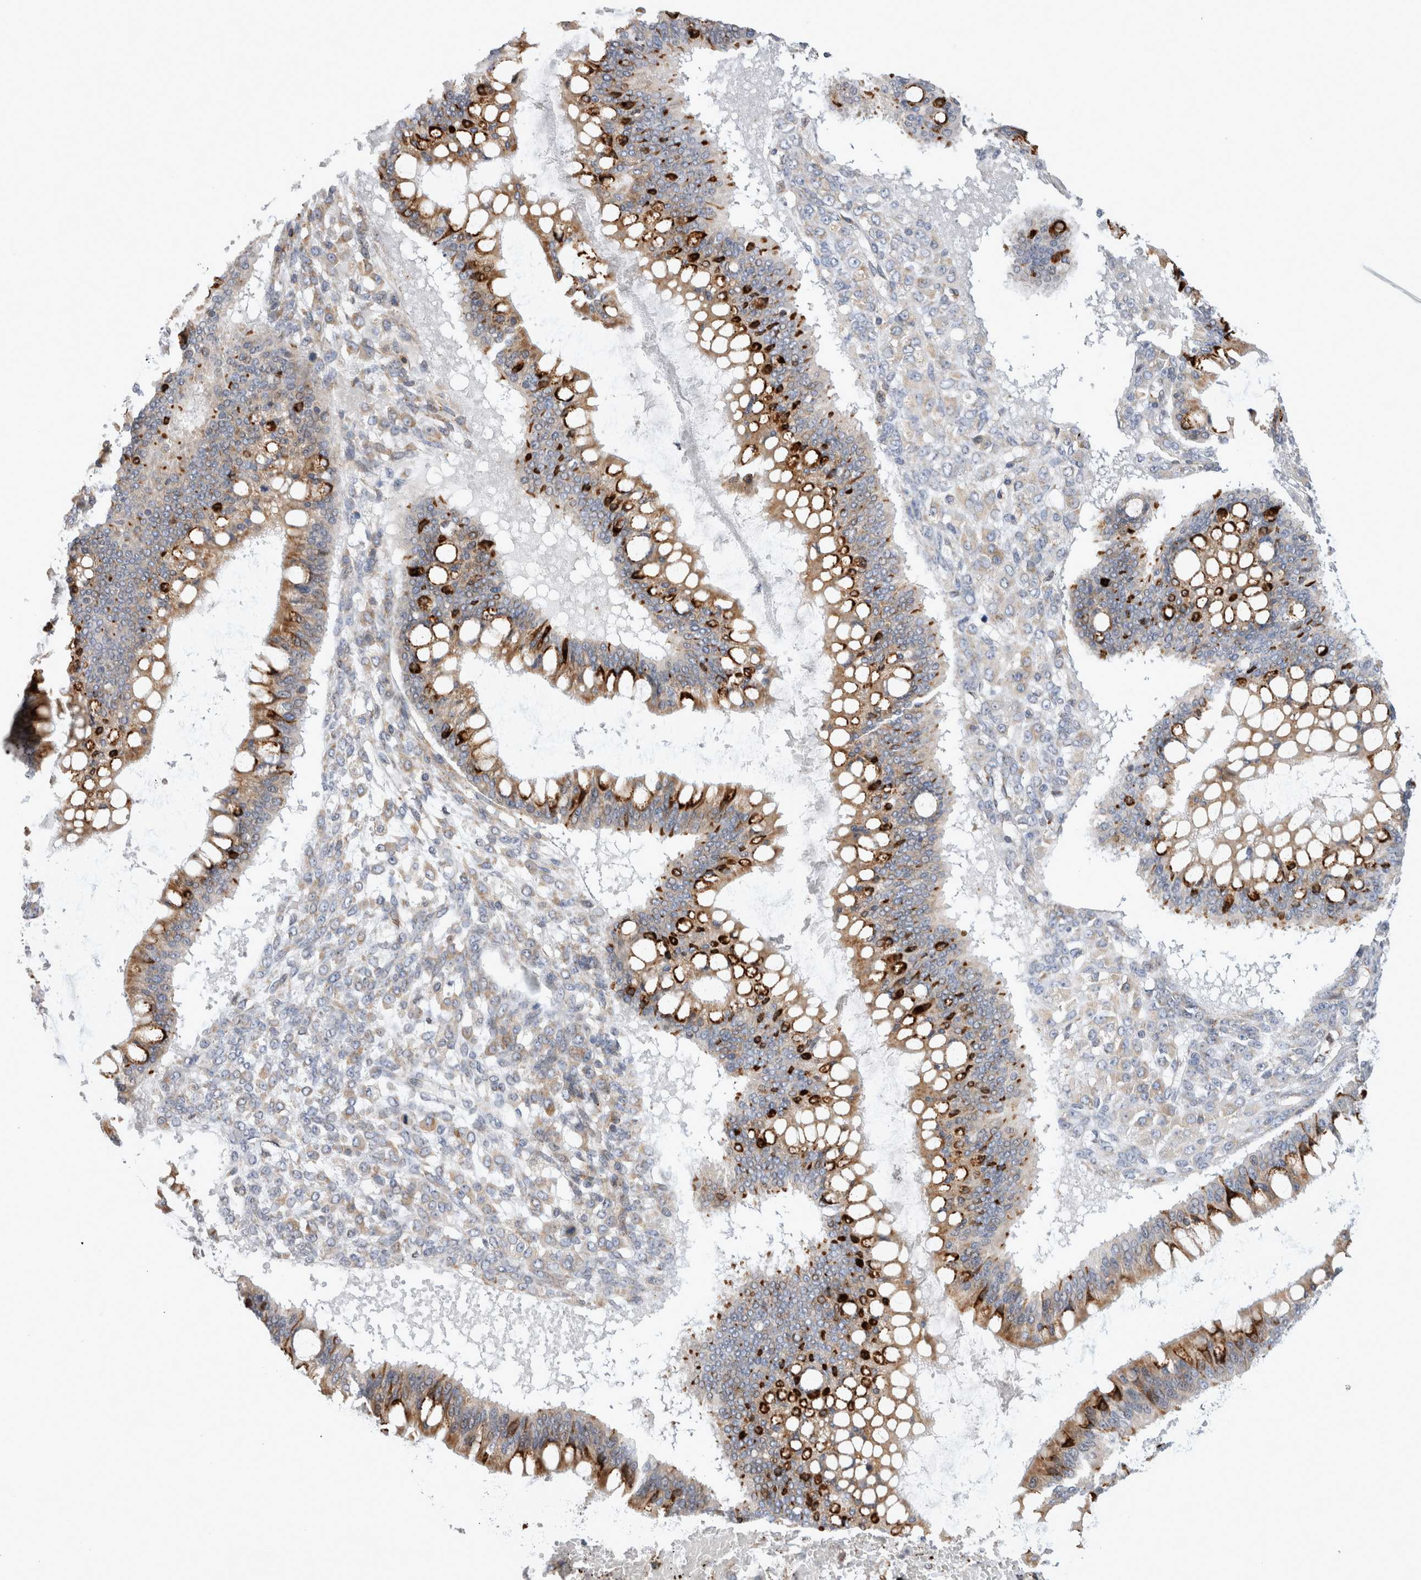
{"staining": {"intensity": "strong", "quantity": ">75%", "location": "cytoplasmic/membranous"}, "tissue": "ovarian cancer", "cell_type": "Tumor cells", "image_type": "cancer", "snomed": [{"axis": "morphology", "description": "Cystadenocarcinoma, mucinous, NOS"}, {"axis": "topography", "description": "Ovary"}], "caption": "IHC histopathology image of neoplastic tissue: ovarian mucinous cystadenocarcinoma stained using IHC shows high levels of strong protein expression localized specifically in the cytoplasmic/membranous of tumor cells, appearing as a cytoplasmic/membranous brown color.", "gene": "TRMT9B", "patient": {"sex": "female", "age": 73}}